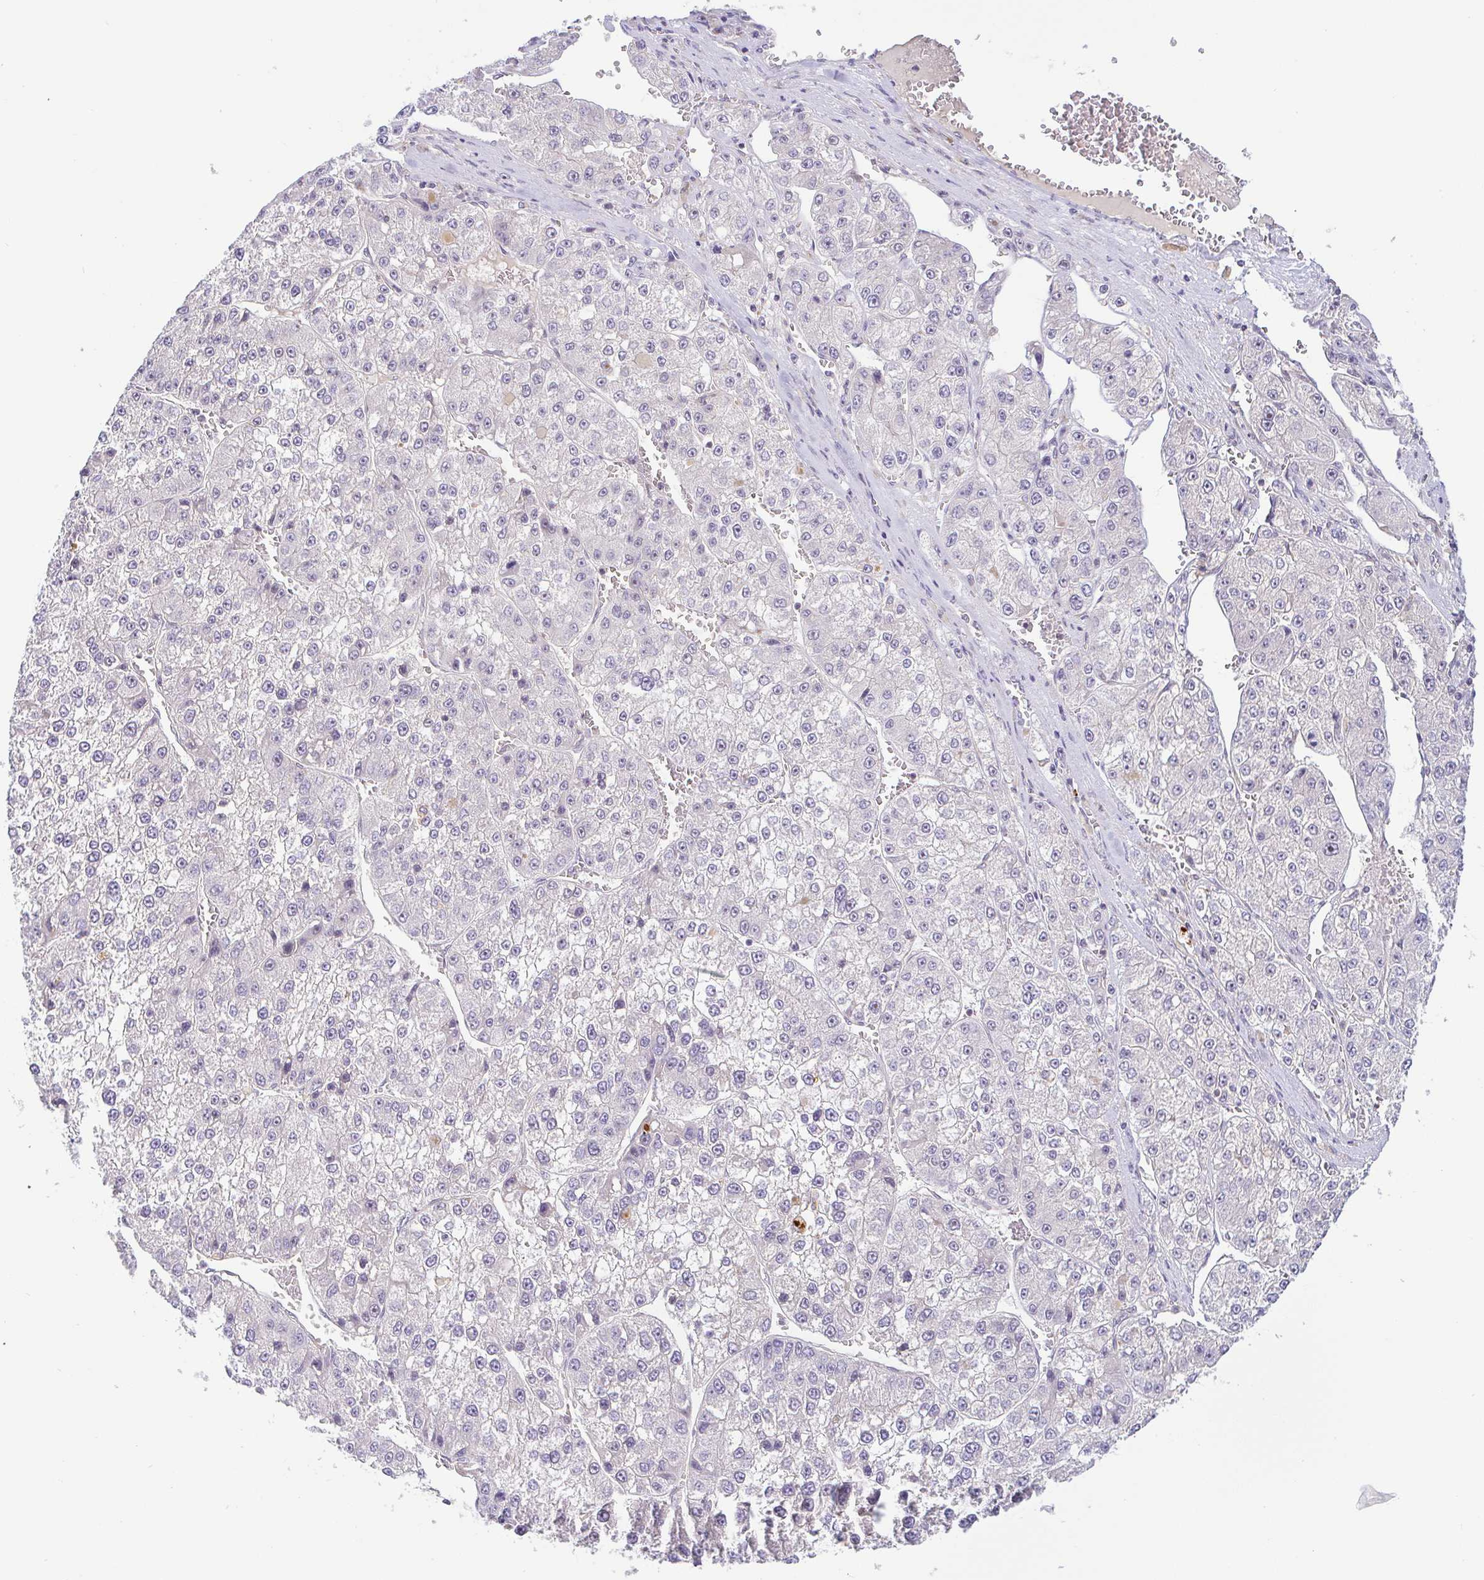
{"staining": {"intensity": "negative", "quantity": "none", "location": "none"}, "tissue": "liver cancer", "cell_type": "Tumor cells", "image_type": "cancer", "snomed": [{"axis": "morphology", "description": "Carcinoma, Hepatocellular, NOS"}, {"axis": "topography", "description": "Liver"}], "caption": "An immunohistochemistry photomicrograph of hepatocellular carcinoma (liver) is shown. There is no staining in tumor cells of hepatocellular carcinoma (liver). (DAB immunohistochemistry (IHC) visualized using brightfield microscopy, high magnification).", "gene": "DERL2", "patient": {"sex": "female", "age": 73}}